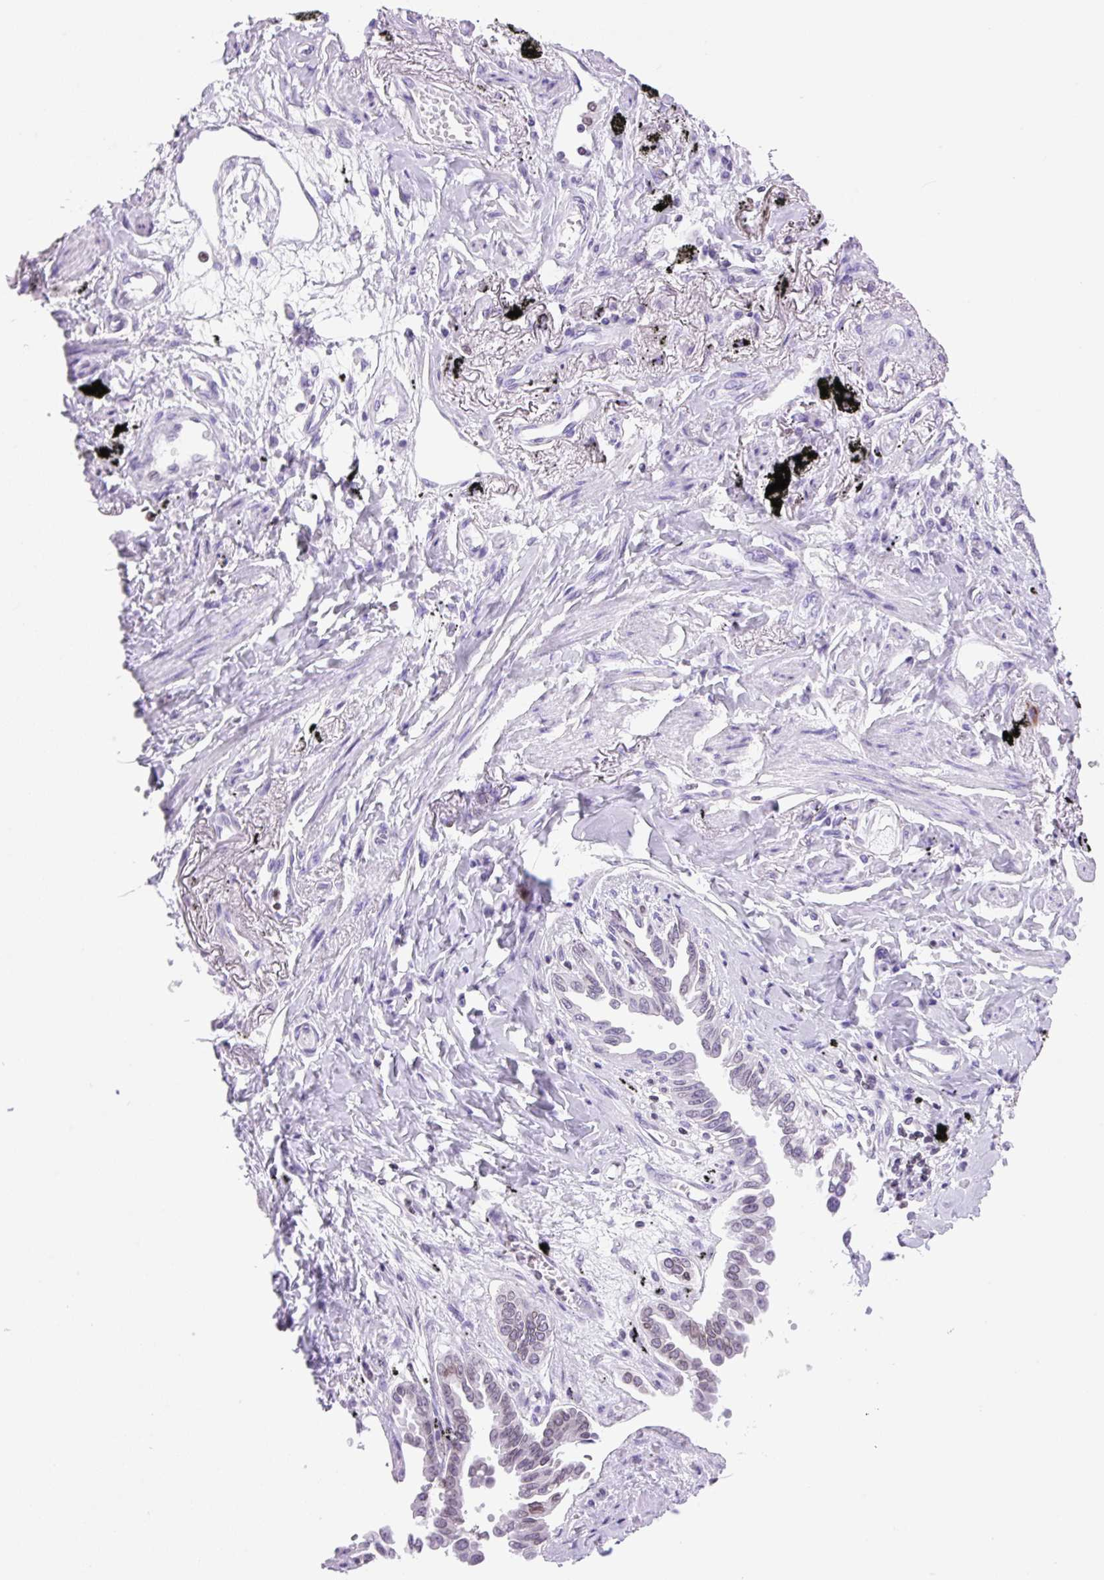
{"staining": {"intensity": "weak", "quantity": "<25%", "location": "cytoplasmic/membranous,nuclear"}, "tissue": "lung cancer", "cell_type": "Tumor cells", "image_type": "cancer", "snomed": [{"axis": "morphology", "description": "Adenocarcinoma, NOS"}, {"axis": "topography", "description": "Lung"}], "caption": "High magnification brightfield microscopy of adenocarcinoma (lung) stained with DAB (3,3'-diaminobenzidine) (brown) and counterstained with hematoxylin (blue): tumor cells show no significant expression. (Stains: DAB (3,3'-diaminobenzidine) immunohistochemistry with hematoxylin counter stain, Microscopy: brightfield microscopy at high magnification).", "gene": "VPREB1", "patient": {"sex": "male", "age": 67}}